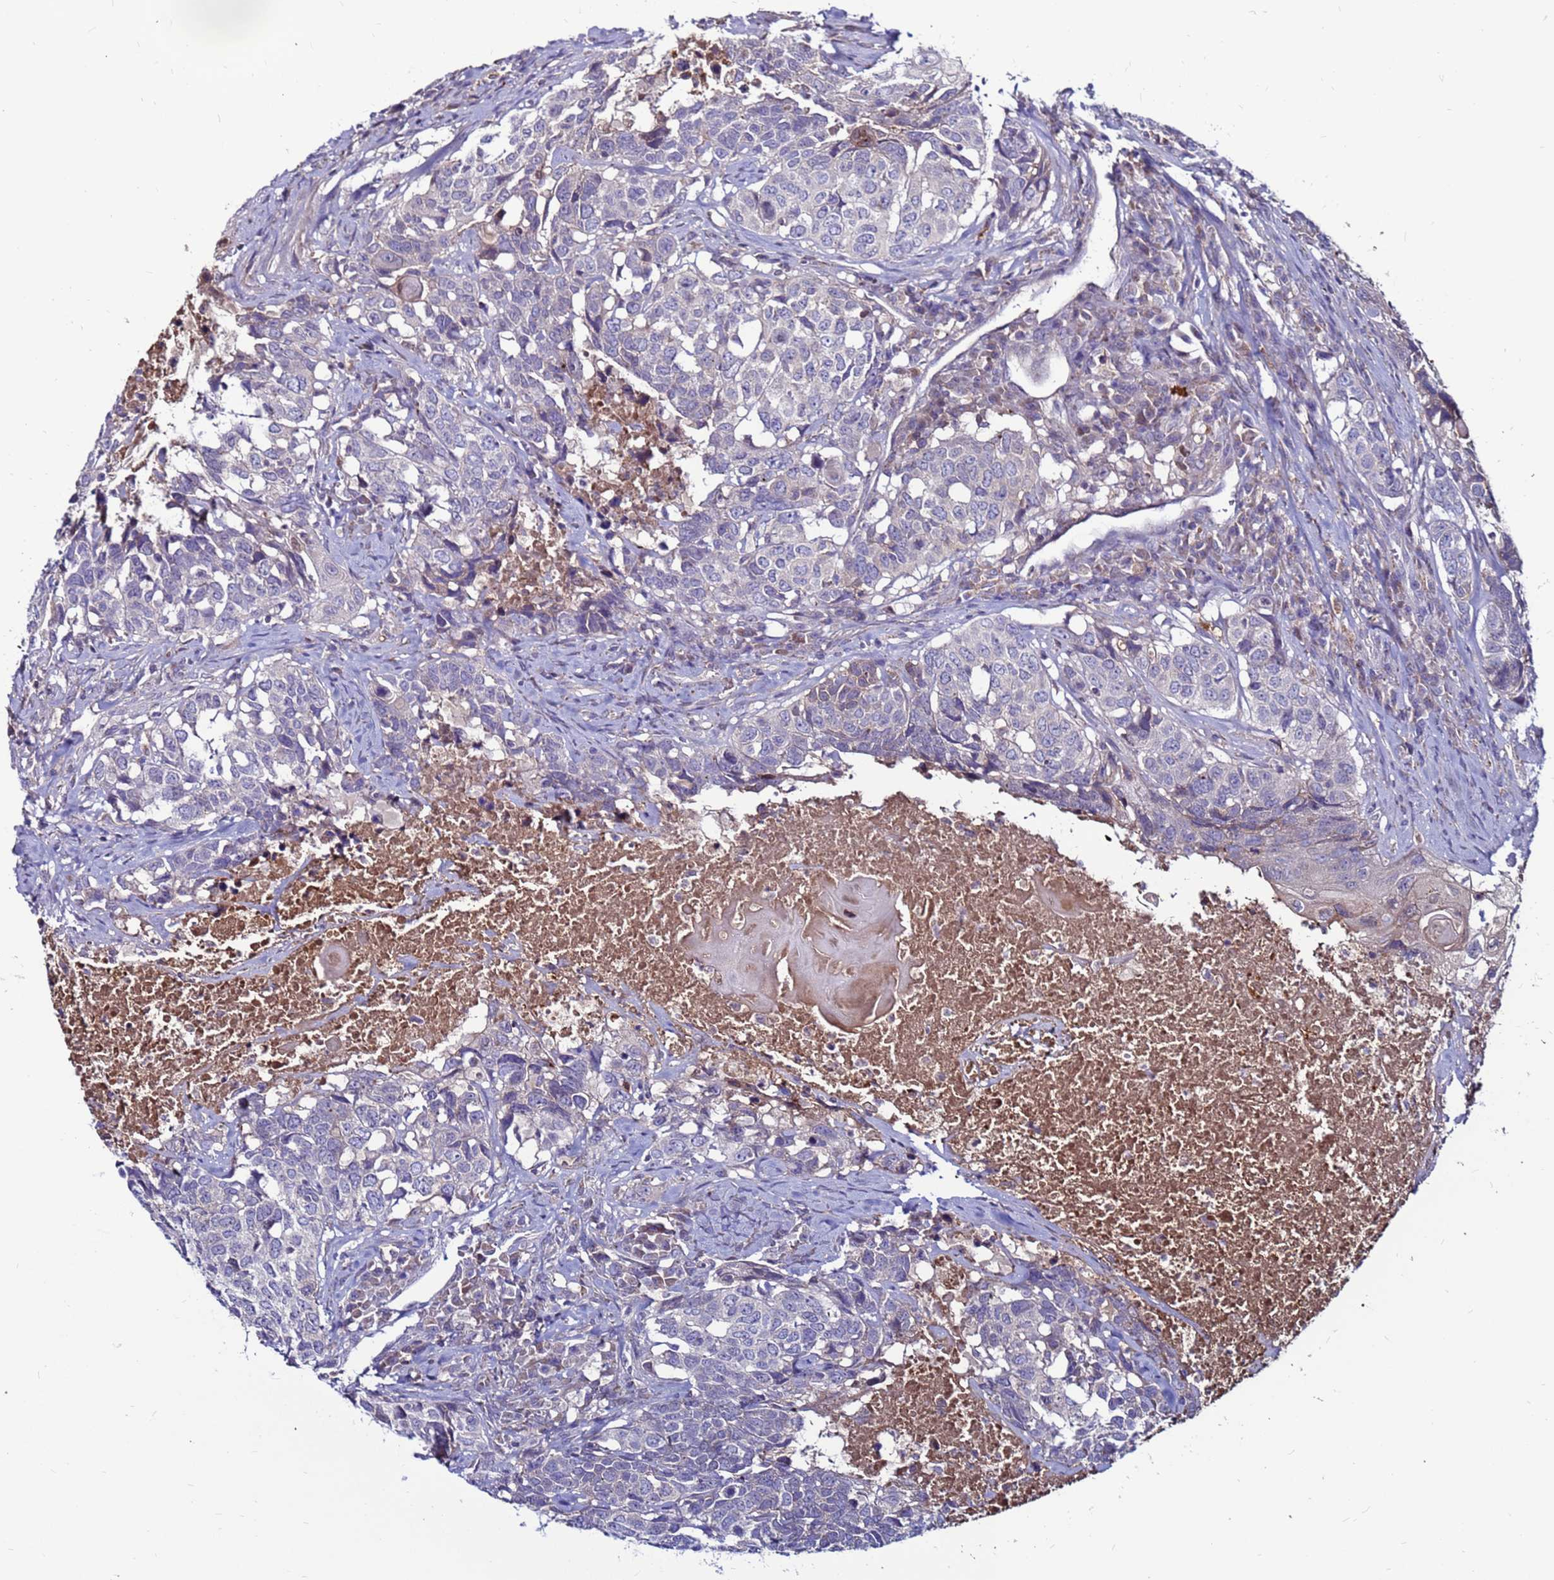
{"staining": {"intensity": "negative", "quantity": "none", "location": "none"}, "tissue": "head and neck cancer", "cell_type": "Tumor cells", "image_type": "cancer", "snomed": [{"axis": "morphology", "description": "Squamous cell carcinoma, NOS"}, {"axis": "topography", "description": "Head-Neck"}], "caption": "High power microscopy image of an immunohistochemistry (IHC) photomicrograph of head and neck squamous cell carcinoma, revealing no significant staining in tumor cells.", "gene": "CCDC71", "patient": {"sex": "male", "age": 66}}